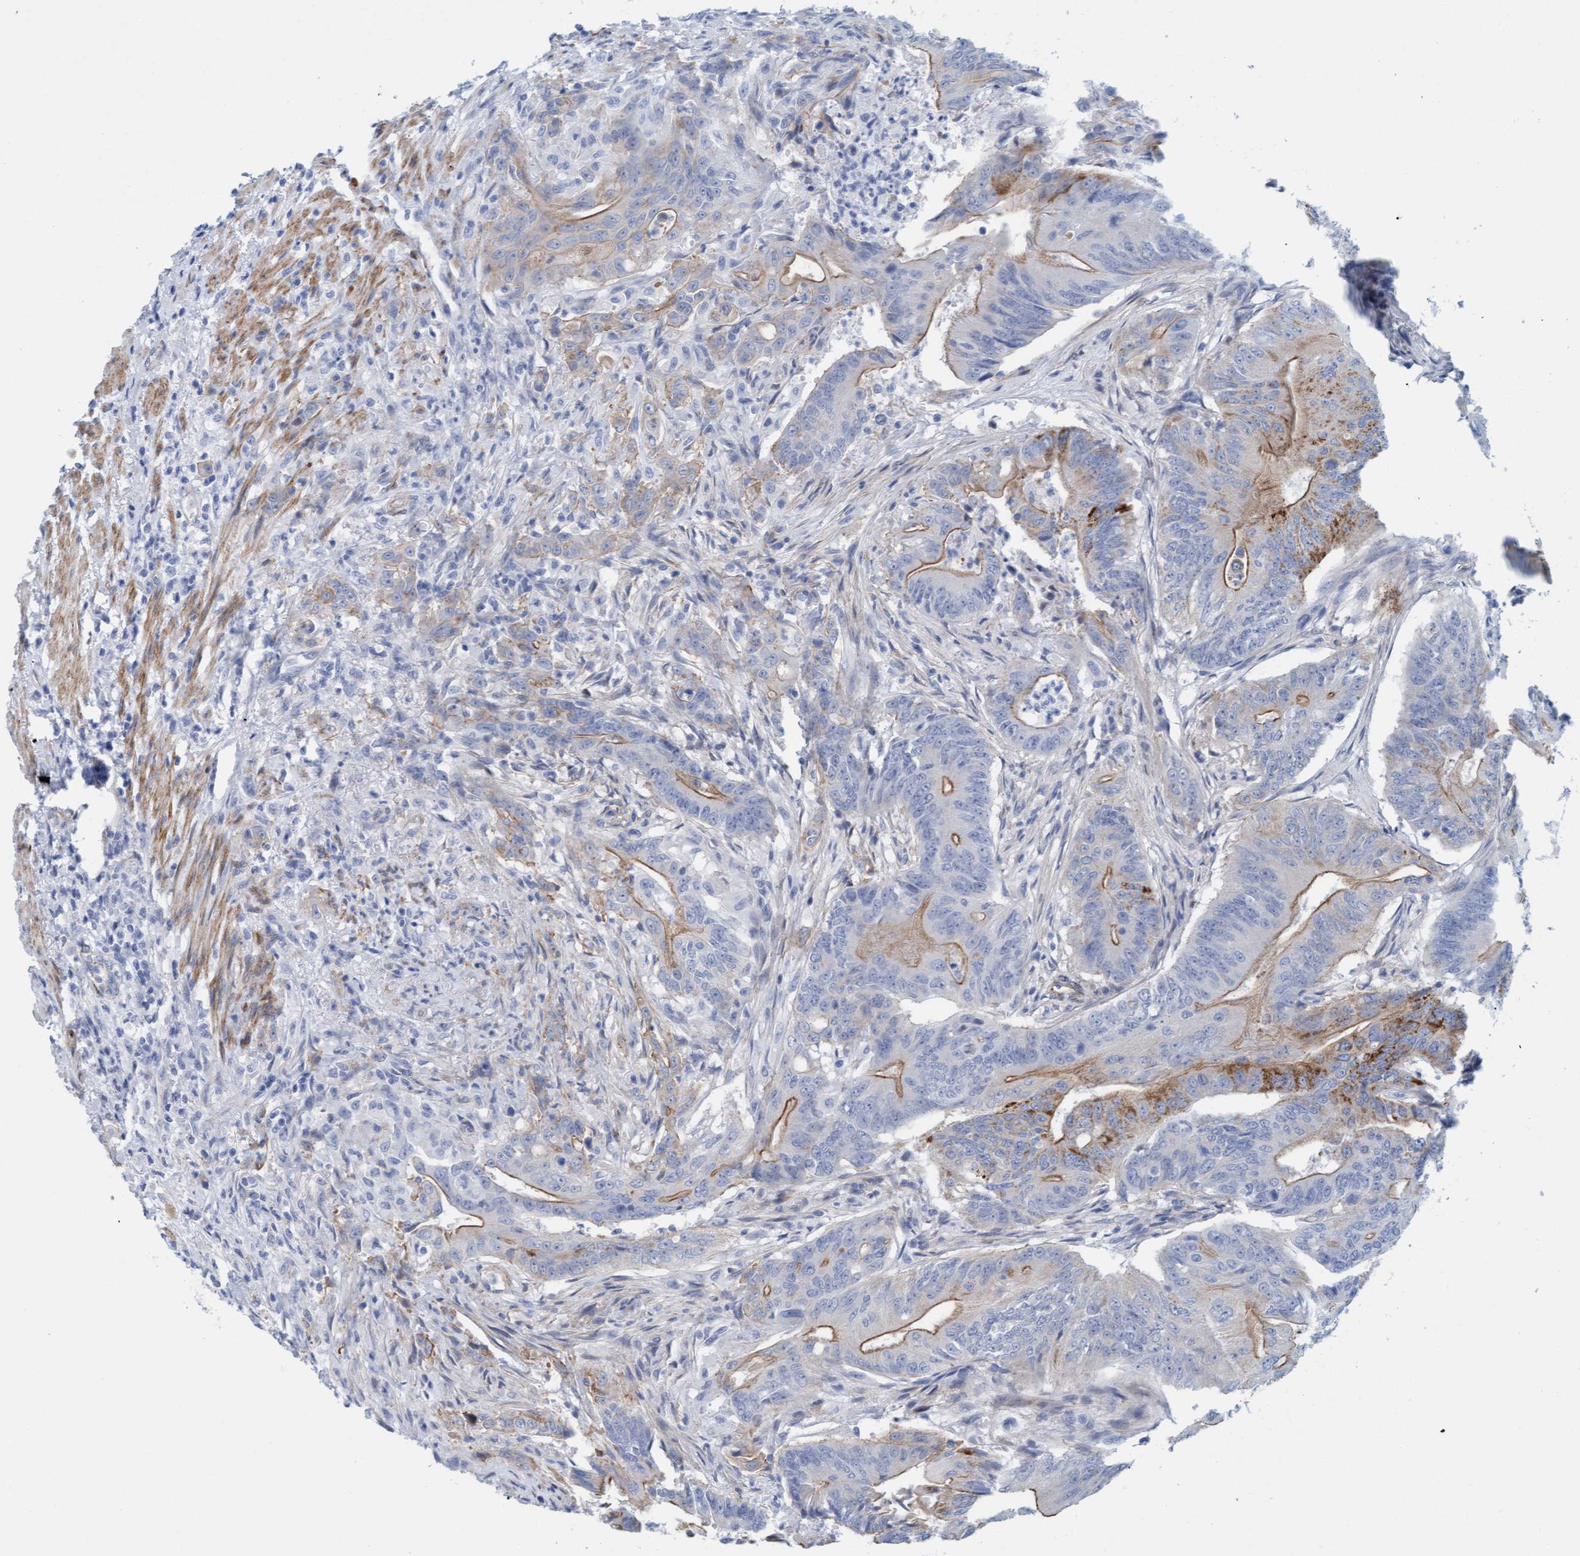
{"staining": {"intensity": "weak", "quantity": ">75%", "location": "cytoplasmic/membranous"}, "tissue": "colorectal cancer", "cell_type": "Tumor cells", "image_type": "cancer", "snomed": [{"axis": "morphology", "description": "Adenoma, NOS"}, {"axis": "morphology", "description": "Adenocarcinoma, NOS"}, {"axis": "topography", "description": "Colon"}], "caption": "Immunohistochemistry histopathology image of neoplastic tissue: colorectal adenocarcinoma stained using immunohistochemistry (IHC) displays low levels of weak protein expression localized specifically in the cytoplasmic/membranous of tumor cells, appearing as a cytoplasmic/membranous brown color.", "gene": "MTFR1", "patient": {"sex": "male", "age": 79}}